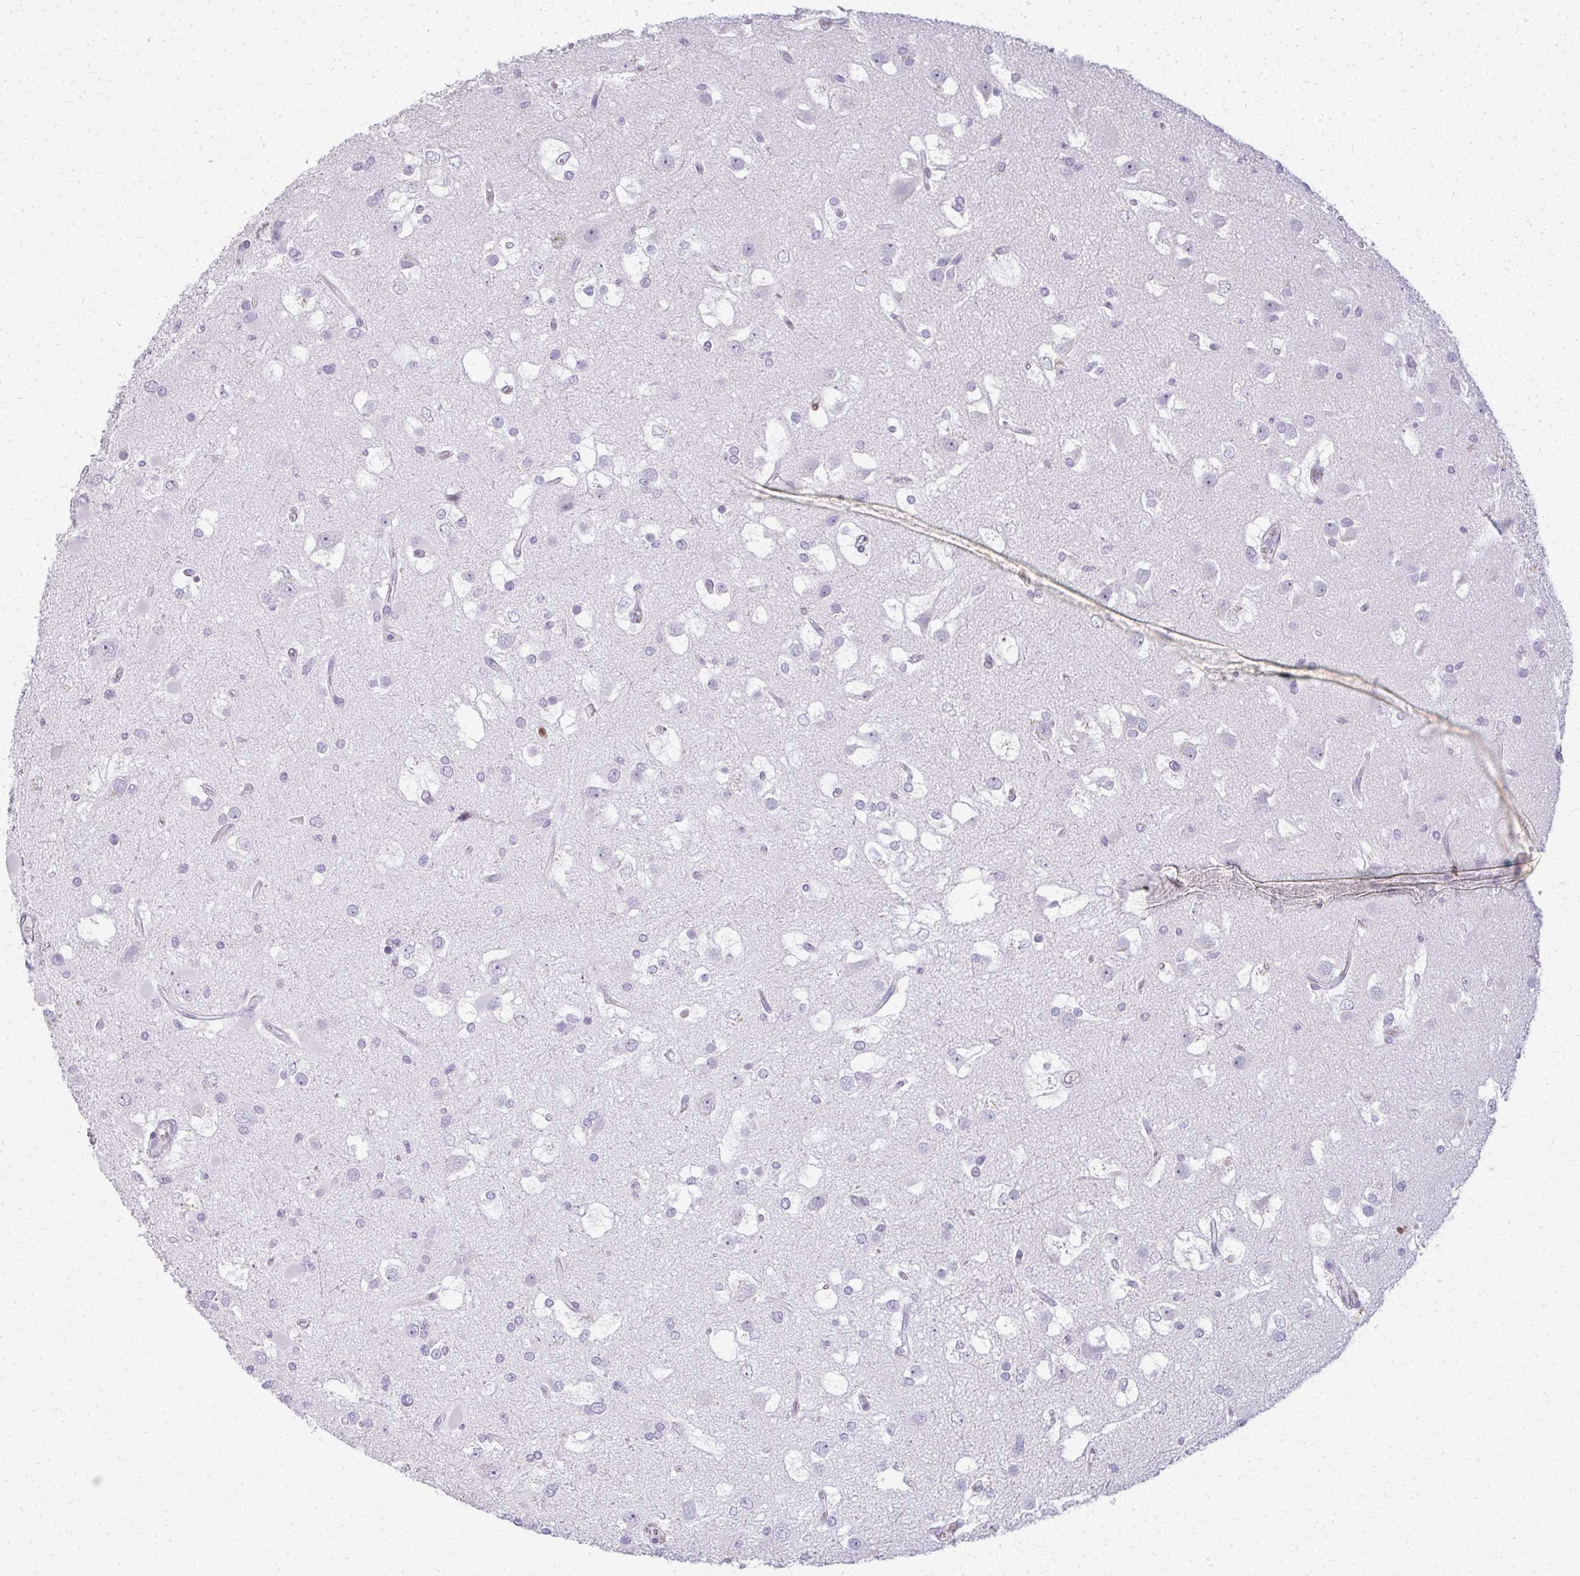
{"staining": {"intensity": "negative", "quantity": "none", "location": "none"}, "tissue": "glioma", "cell_type": "Tumor cells", "image_type": "cancer", "snomed": [{"axis": "morphology", "description": "Glioma, malignant, High grade"}, {"axis": "topography", "description": "Brain"}], "caption": "Immunohistochemistry (IHC) histopathology image of neoplastic tissue: human glioma stained with DAB exhibits no significant protein positivity in tumor cells. (DAB IHC, high magnification).", "gene": "CA3", "patient": {"sex": "male", "age": 53}}